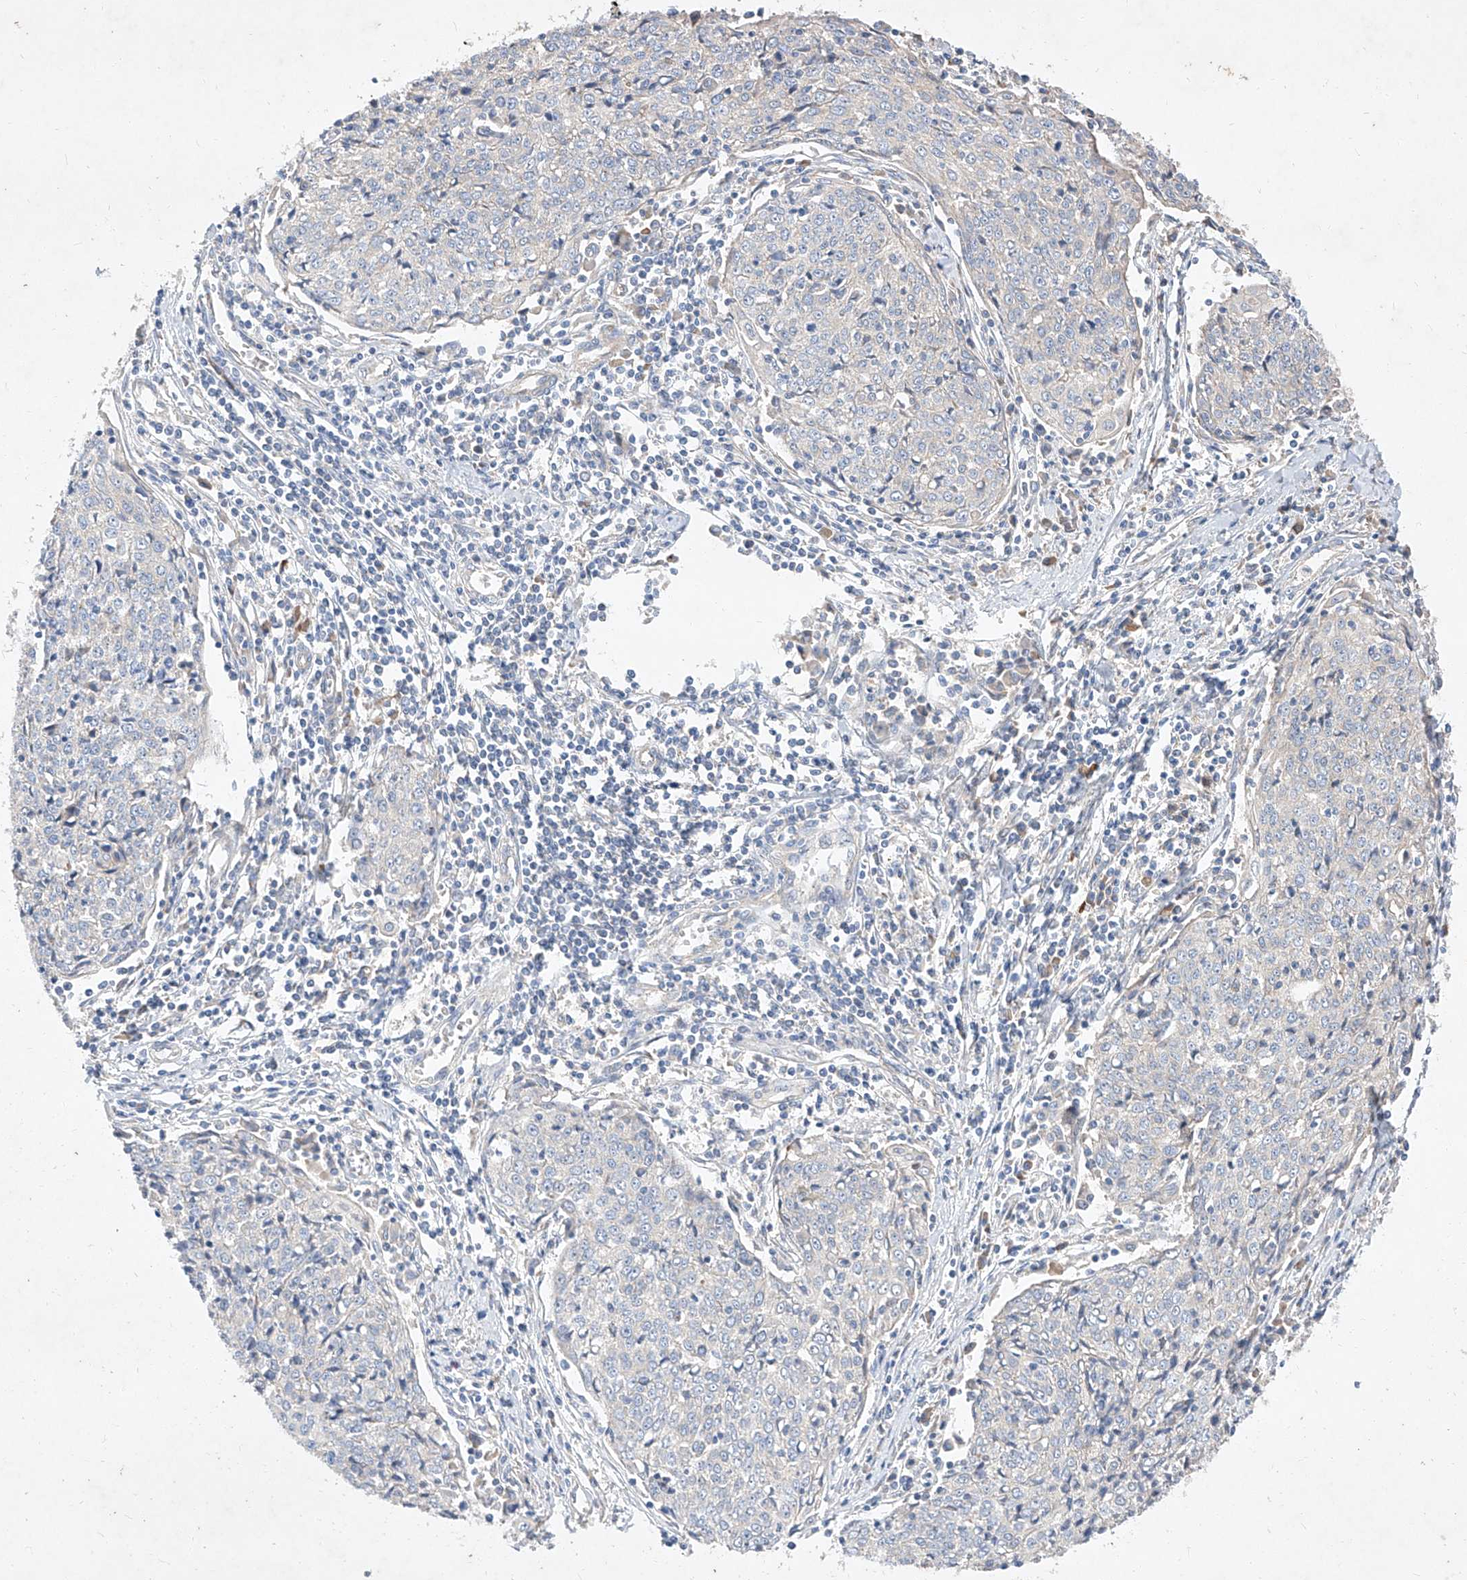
{"staining": {"intensity": "negative", "quantity": "none", "location": "none"}, "tissue": "cervical cancer", "cell_type": "Tumor cells", "image_type": "cancer", "snomed": [{"axis": "morphology", "description": "Squamous cell carcinoma, NOS"}, {"axis": "topography", "description": "Cervix"}], "caption": "Tumor cells show no significant positivity in cervical cancer (squamous cell carcinoma). (Stains: DAB immunohistochemistry with hematoxylin counter stain, Microscopy: brightfield microscopy at high magnification).", "gene": "DIRAS3", "patient": {"sex": "female", "age": 48}}